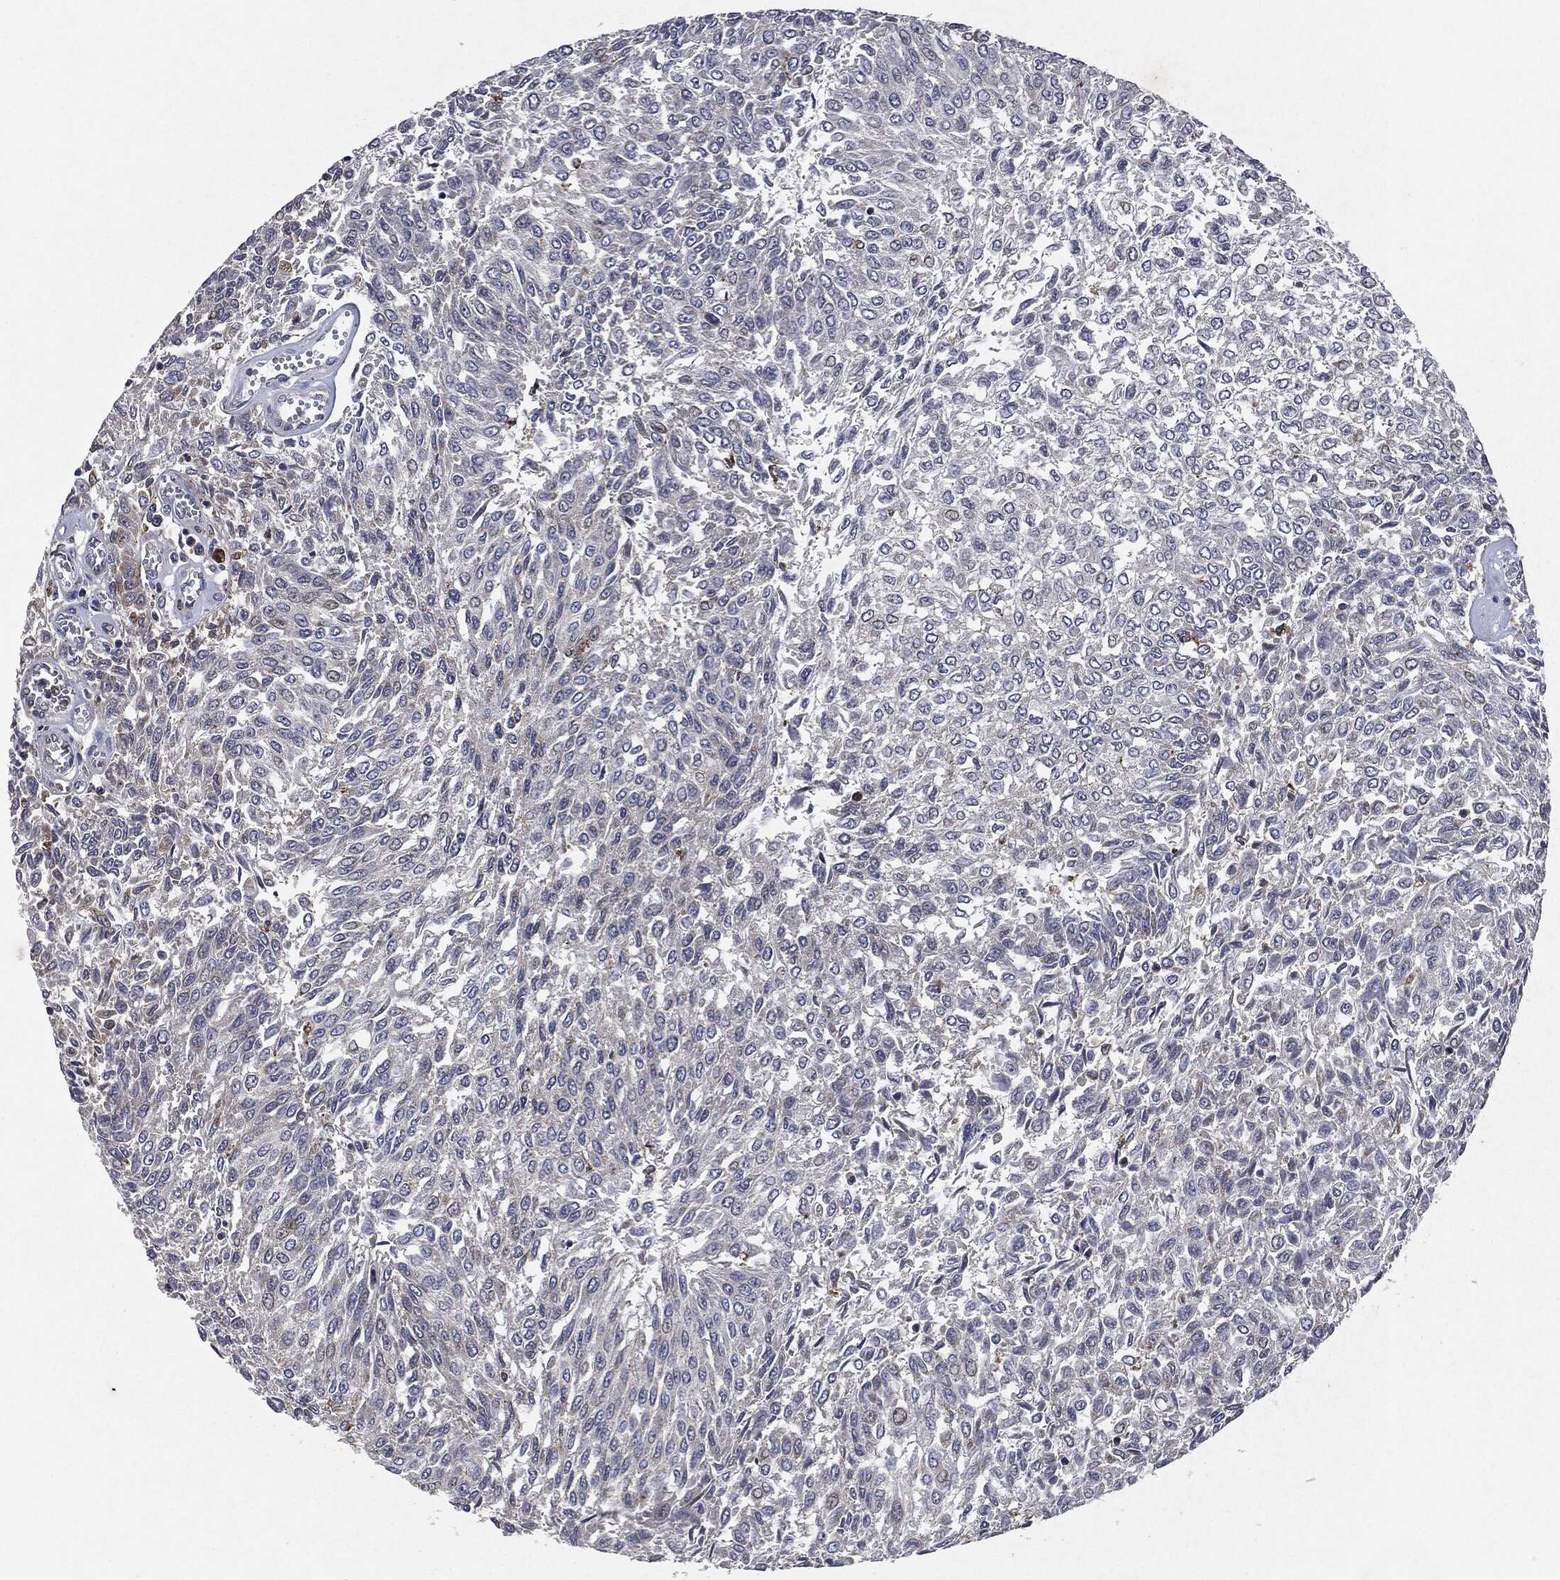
{"staining": {"intensity": "negative", "quantity": "none", "location": "none"}, "tissue": "urothelial cancer", "cell_type": "Tumor cells", "image_type": "cancer", "snomed": [{"axis": "morphology", "description": "Urothelial carcinoma, Low grade"}, {"axis": "topography", "description": "Urinary bladder"}], "caption": "A histopathology image of urothelial carcinoma (low-grade) stained for a protein demonstrates no brown staining in tumor cells. (DAB immunohistochemistry, high magnification).", "gene": "SLC31A2", "patient": {"sex": "male", "age": 78}}